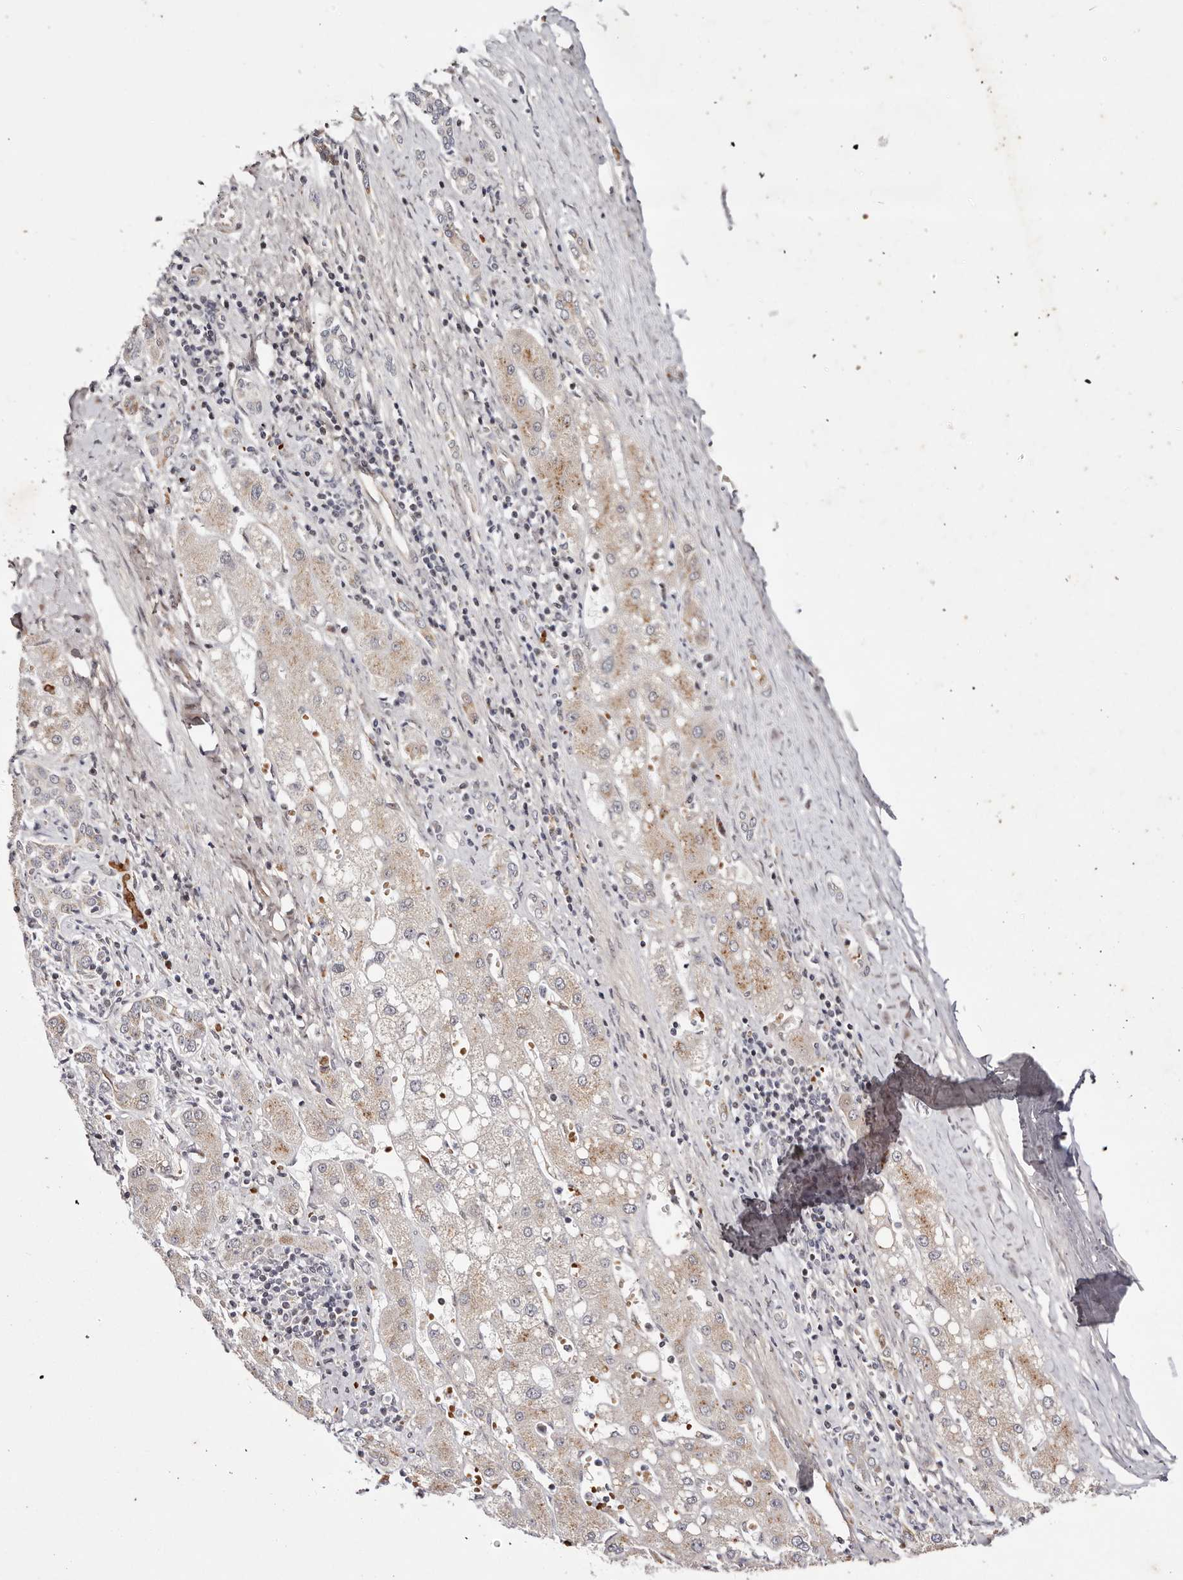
{"staining": {"intensity": "weak", "quantity": "25%-75%", "location": "cytoplasmic/membranous"}, "tissue": "liver cancer", "cell_type": "Tumor cells", "image_type": "cancer", "snomed": [{"axis": "morphology", "description": "Carcinoma, Hepatocellular, NOS"}, {"axis": "topography", "description": "Liver"}], "caption": "Immunohistochemistry of human liver hepatocellular carcinoma exhibits low levels of weak cytoplasmic/membranous expression in approximately 25%-75% of tumor cells. (Stains: DAB (3,3'-diaminobenzidine) in brown, nuclei in blue, Microscopy: brightfield microscopy at high magnification).", "gene": "WRN", "patient": {"sex": "male", "age": 67}}